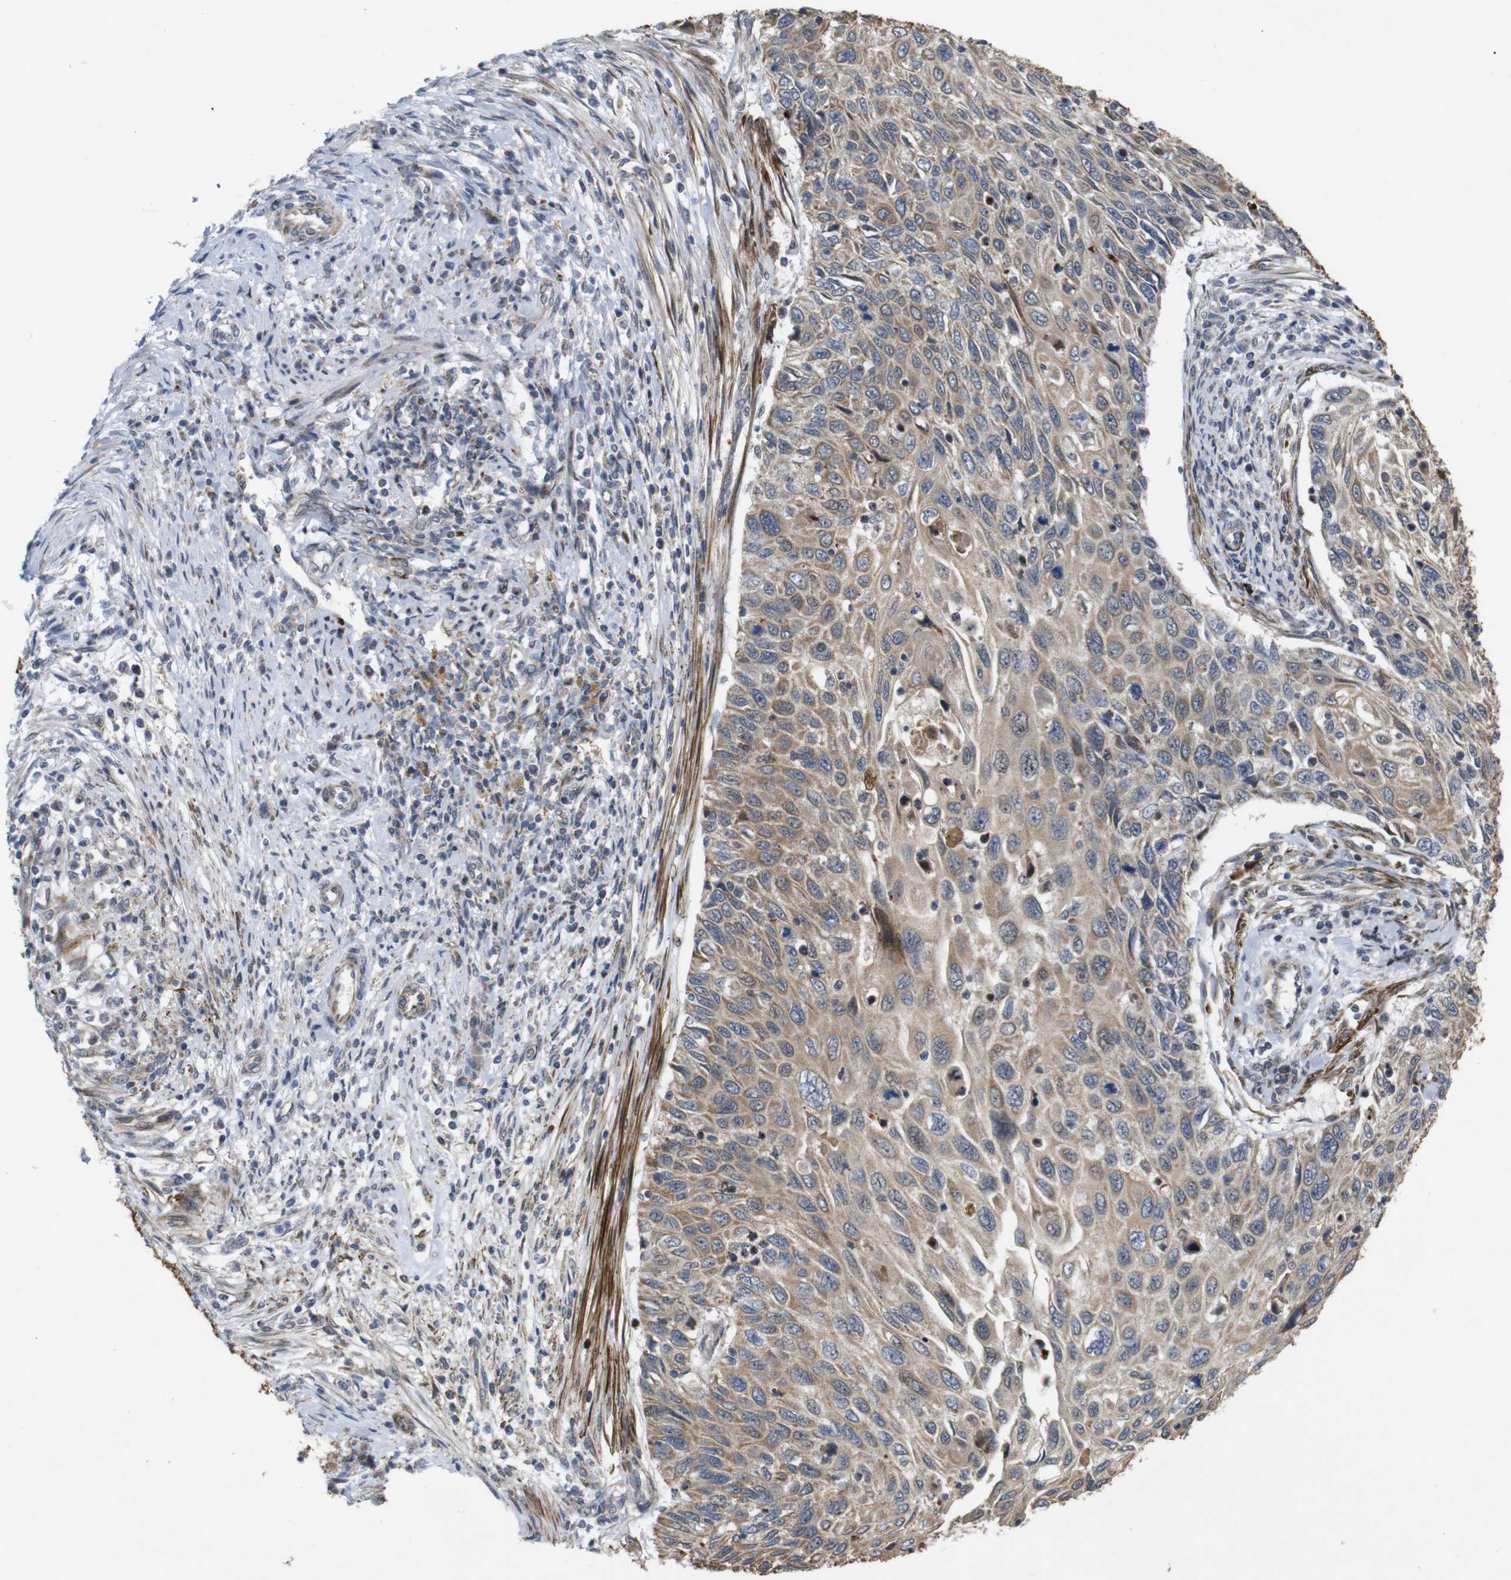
{"staining": {"intensity": "weak", "quantity": ">75%", "location": "cytoplasmic/membranous"}, "tissue": "cervical cancer", "cell_type": "Tumor cells", "image_type": "cancer", "snomed": [{"axis": "morphology", "description": "Squamous cell carcinoma, NOS"}, {"axis": "topography", "description": "Cervix"}], "caption": "Immunohistochemical staining of squamous cell carcinoma (cervical) displays low levels of weak cytoplasmic/membranous protein staining in approximately >75% of tumor cells.", "gene": "ATP7B", "patient": {"sex": "female", "age": 70}}